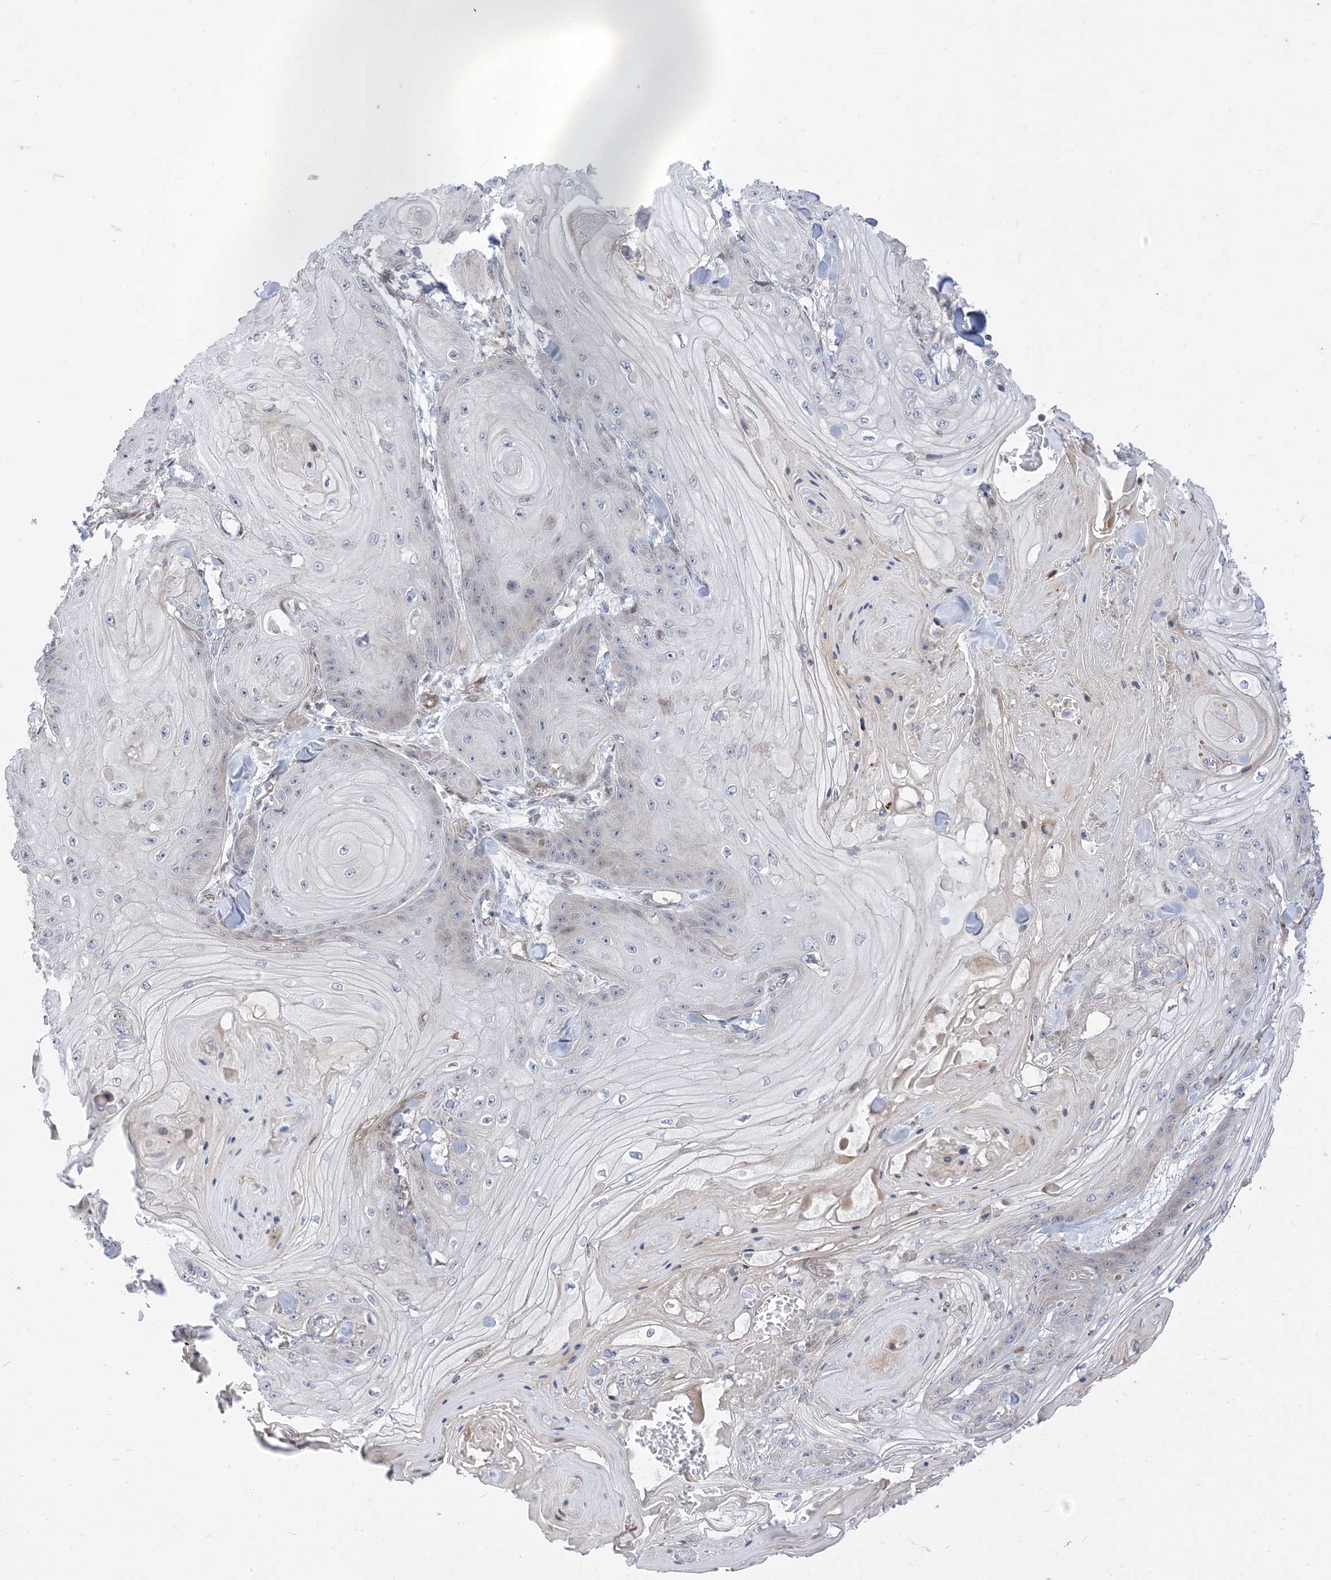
{"staining": {"intensity": "negative", "quantity": "none", "location": "none"}, "tissue": "skin cancer", "cell_type": "Tumor cells", "image_type": "cancer", "snomed": [{"axis": "morphology", "description": "Squamous cell carcinoma, NOS"}, {"axis": "topography", "description": "Skin"}], "caption": "An image of human squamous cell carcinoma (skin) is negative for staining in tumor cells.", "gene": "TYSND1", "patient": {"sex": "male", "age": 74}}